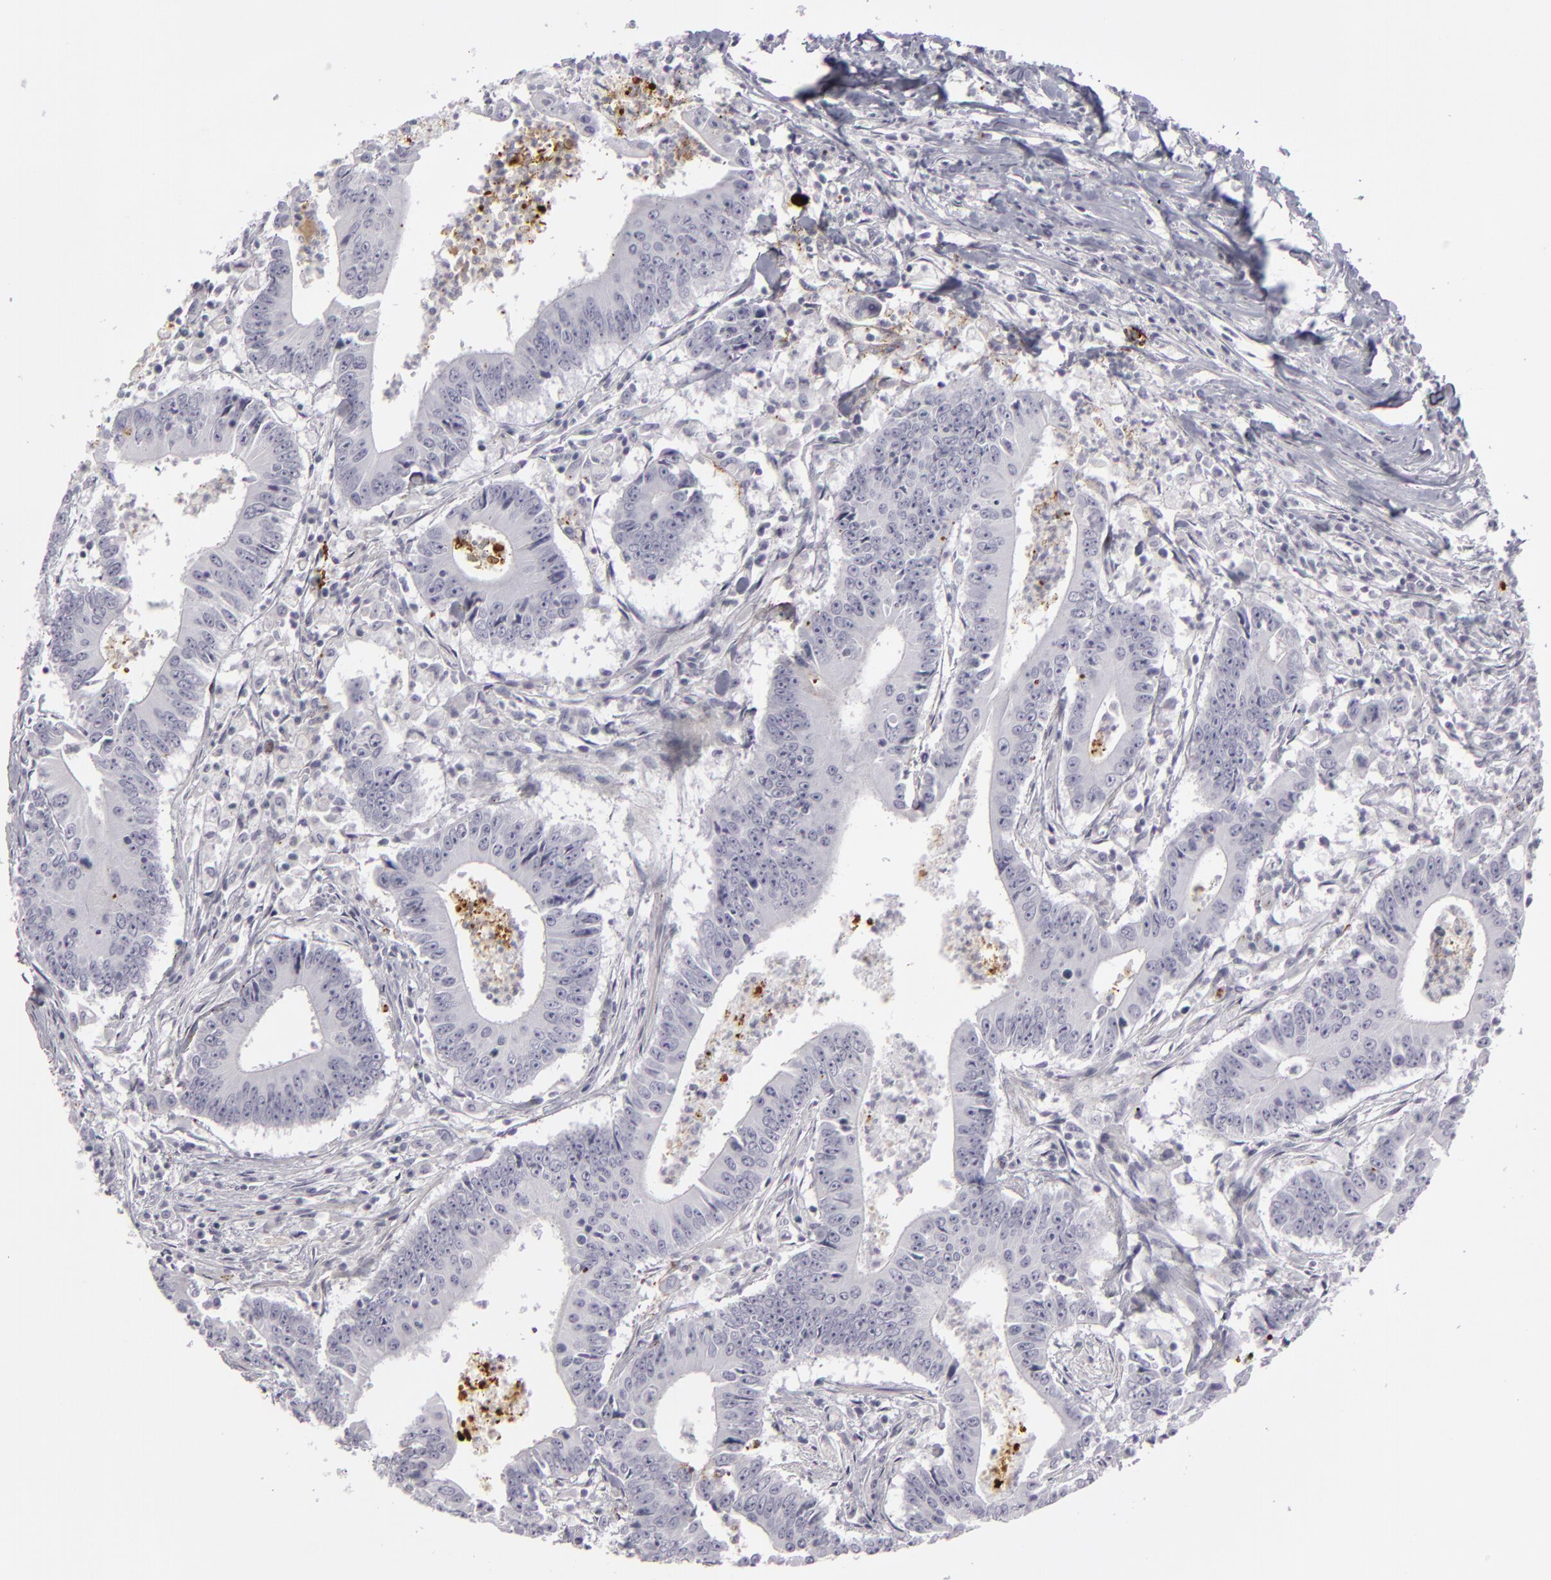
{"staining": {"intensity": "negative", "quantity": "none", "location": "none"}, "tissue": "colorectal cancer", "cell_type": "Tumor cells", "image_type": "cancer", "snomed": [{"axis": "morphology", "description": "Adenocarcinoma, NOS"}, {"axis": "topography", "description": "Colon"}], "caption": "Immunohistochemistry histopathology image of neoplastic tissue: human adenocarcinoma (colorectal) stained with DAB (3,3'-diaminobenzidine) demonstrates no significant protein expression in tumor cells.", "gene": "C9", "patient": {"sex": "male", "age": 55}}